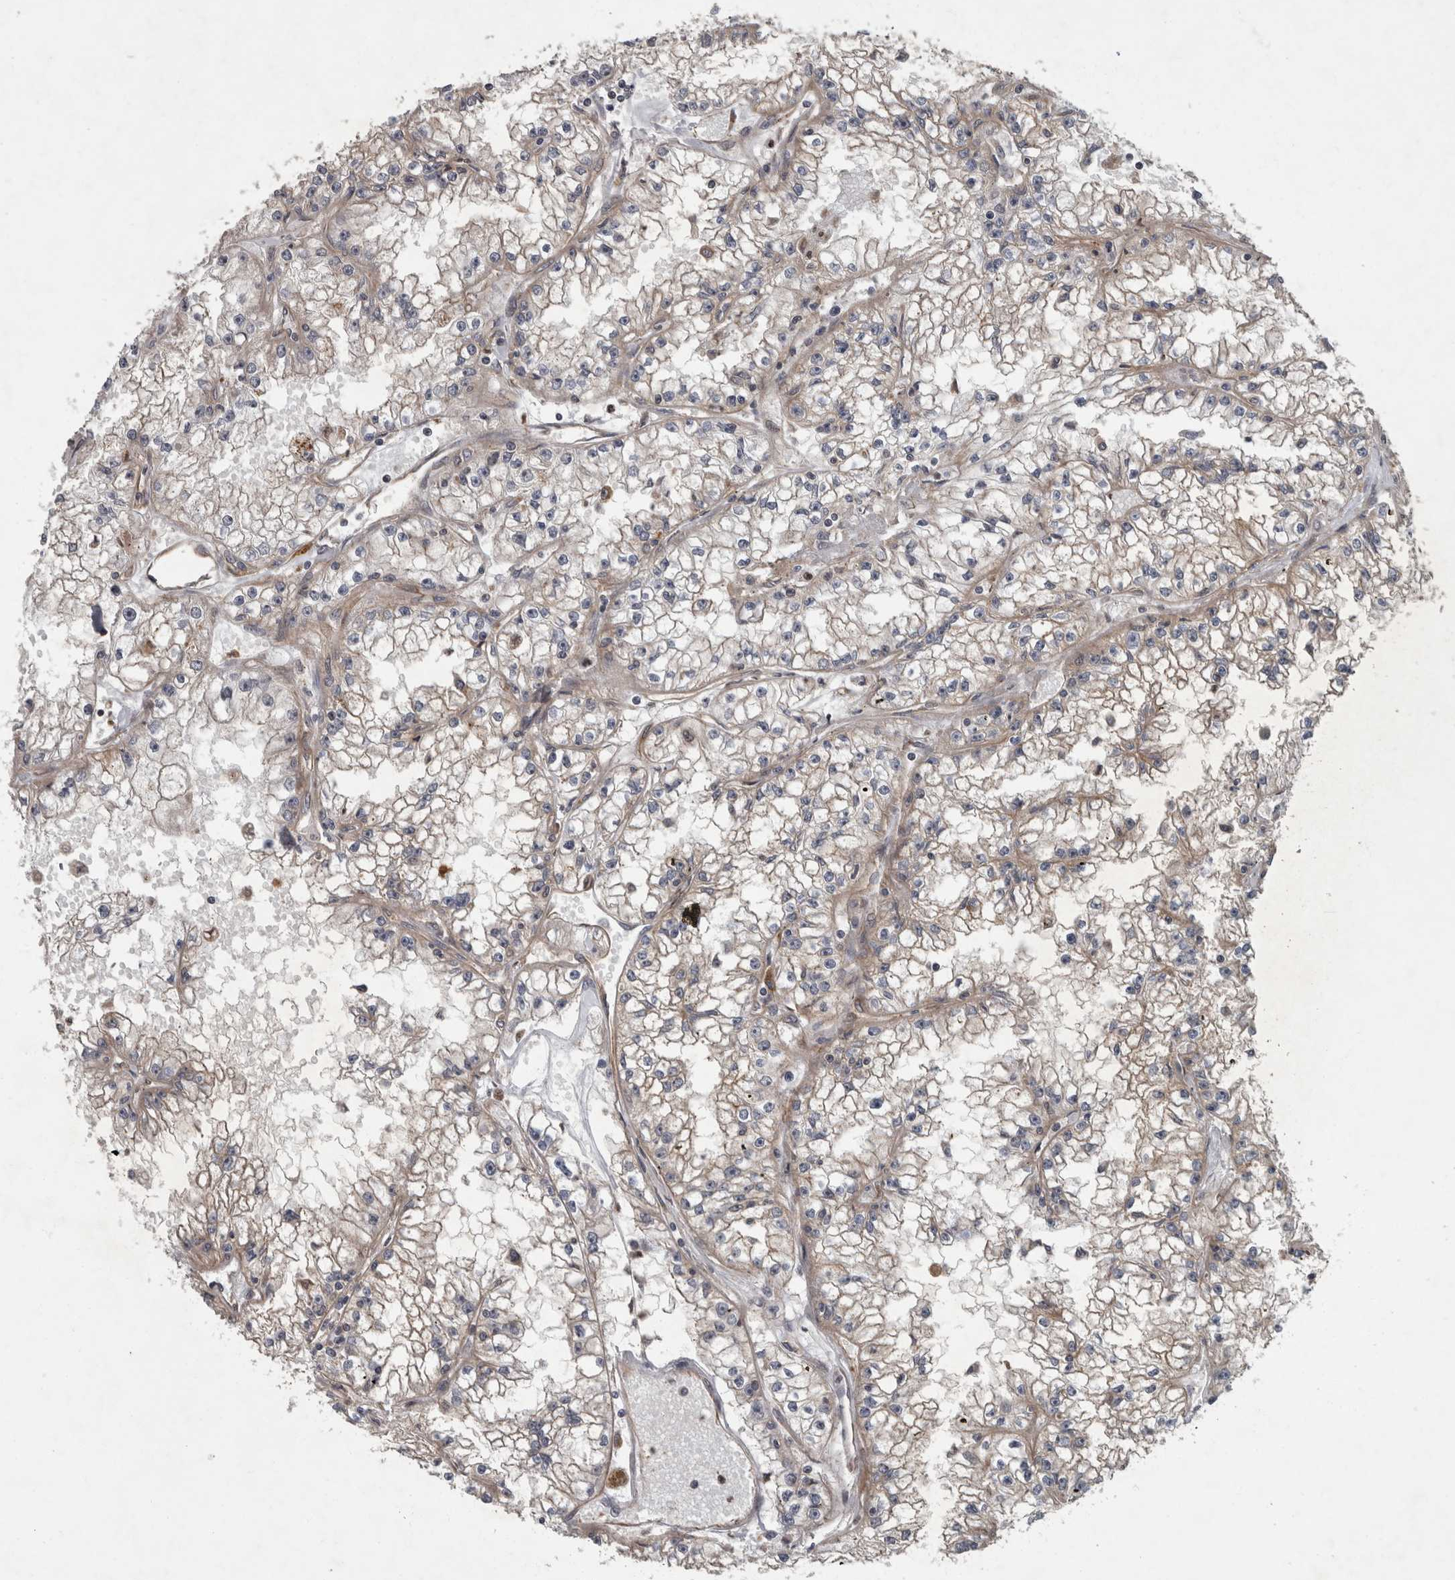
{"staining": {"intensity": "weak", "quantity": "<25%", "location": "cytoplasmic/membranous"}, "tissue": "renal cancer", "cell_type": "Tumor cells", "image_type": "cancer", "snomed": [{"axis": "morphology", "description": "Adenocarcinoma, NOS"}, {"axis": "topography", "description": "Kidney"}], "caption": "IHC of human renal cancer exhibits no staining in tumor cells.", "gene": "VEGFD", "patient": {"sex": "male", "age": 56}}